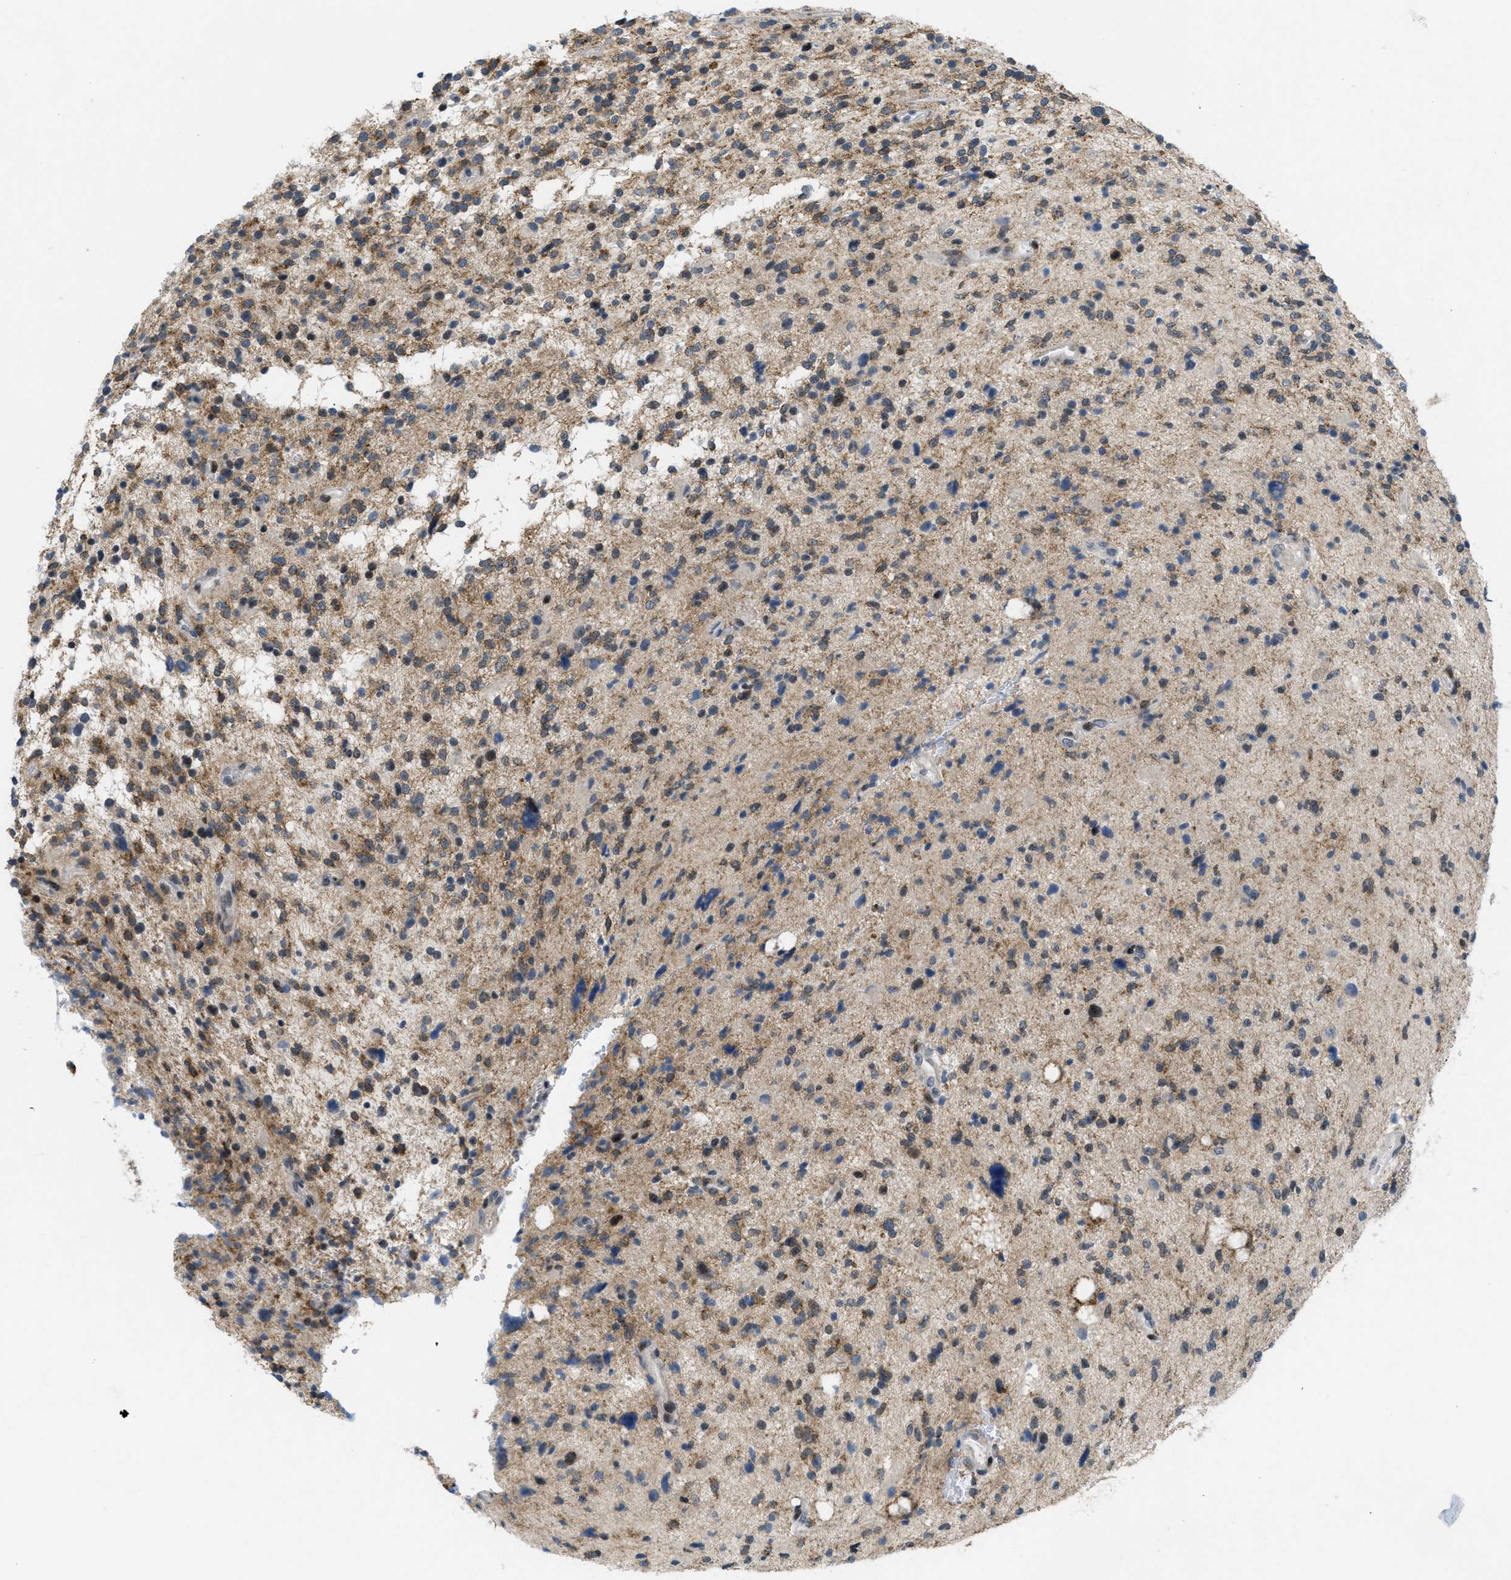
{"staining": {"intensity": "moderate", "quantity": "25%-75%", "location": "cytoplasmic/membranous"}, "tissue": "glioma", "cell_type": "Tumor cells", "image_type": "cancer", "snomed": [{"axis": "morphology", "description": "Glioma, malignant, High grade"}, {"axis": "topography", "description": "Brain"}], "caption": "The immunohistochemical stain highlights moderate cytoplasmic/membranous staining in tumor cells of malignant high-grade glioma tissue. (brown staining indicates protein expression, while blue staining denotes nuclei).", "gene": "ING1", "patient": {"sex": "male", "age": 48}}